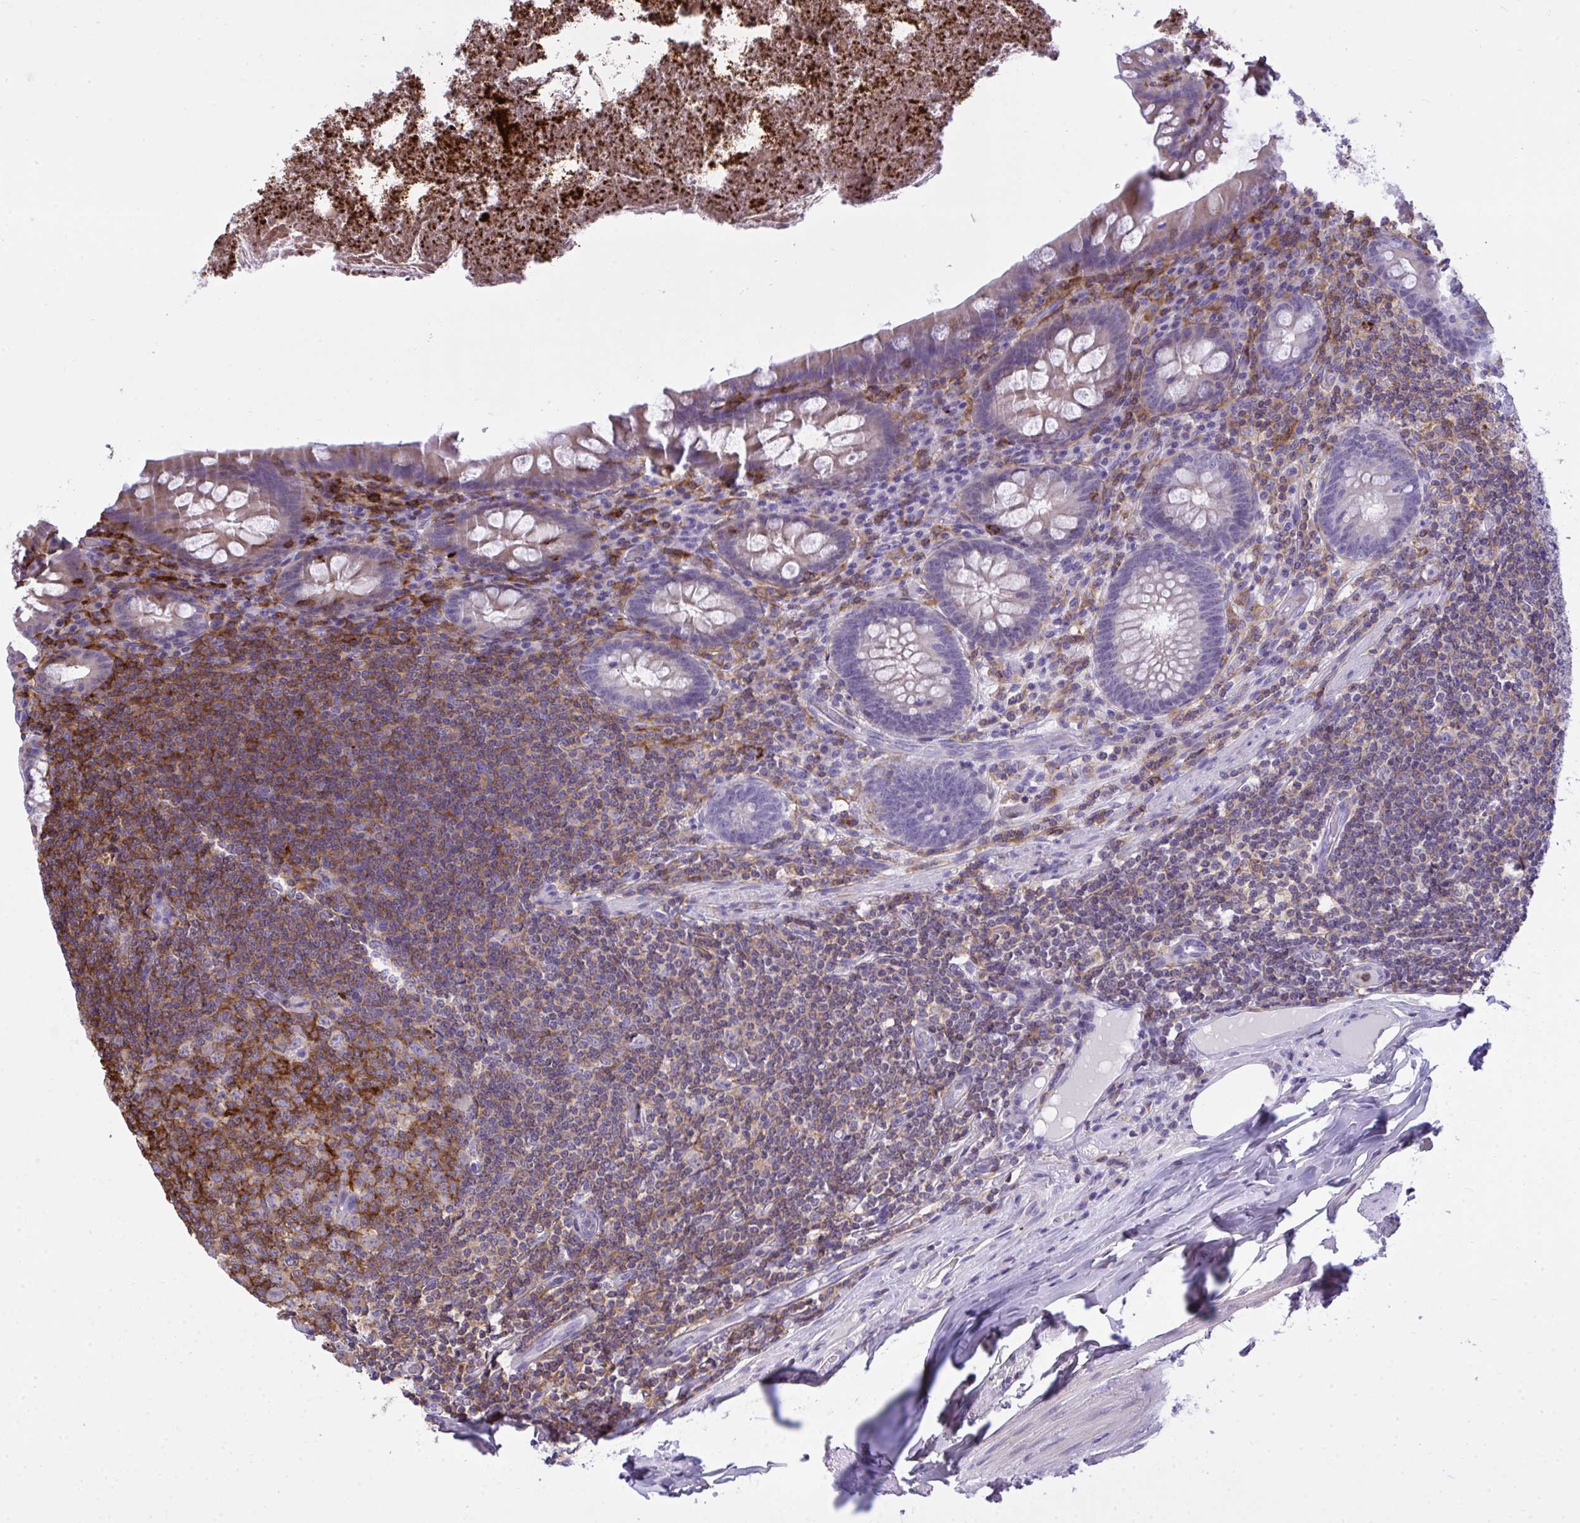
{"staining": {"intensity": "negative", "quantity": "none", "location": "none"}, "tissue": "appendix", "cell_type": "Glandular cells", "image_type": "normal", "snomed": [{"axis": "morphology", "description": "Normal tissue, NOS"}, {"axis": "topography", "description": "Appendix"}], "caption": "This is an IHC micrograph of benign appendix. There is no expression in glandular cells.", "gene": "AP5M1", "patient": {"sex": "male", "age": 71}}